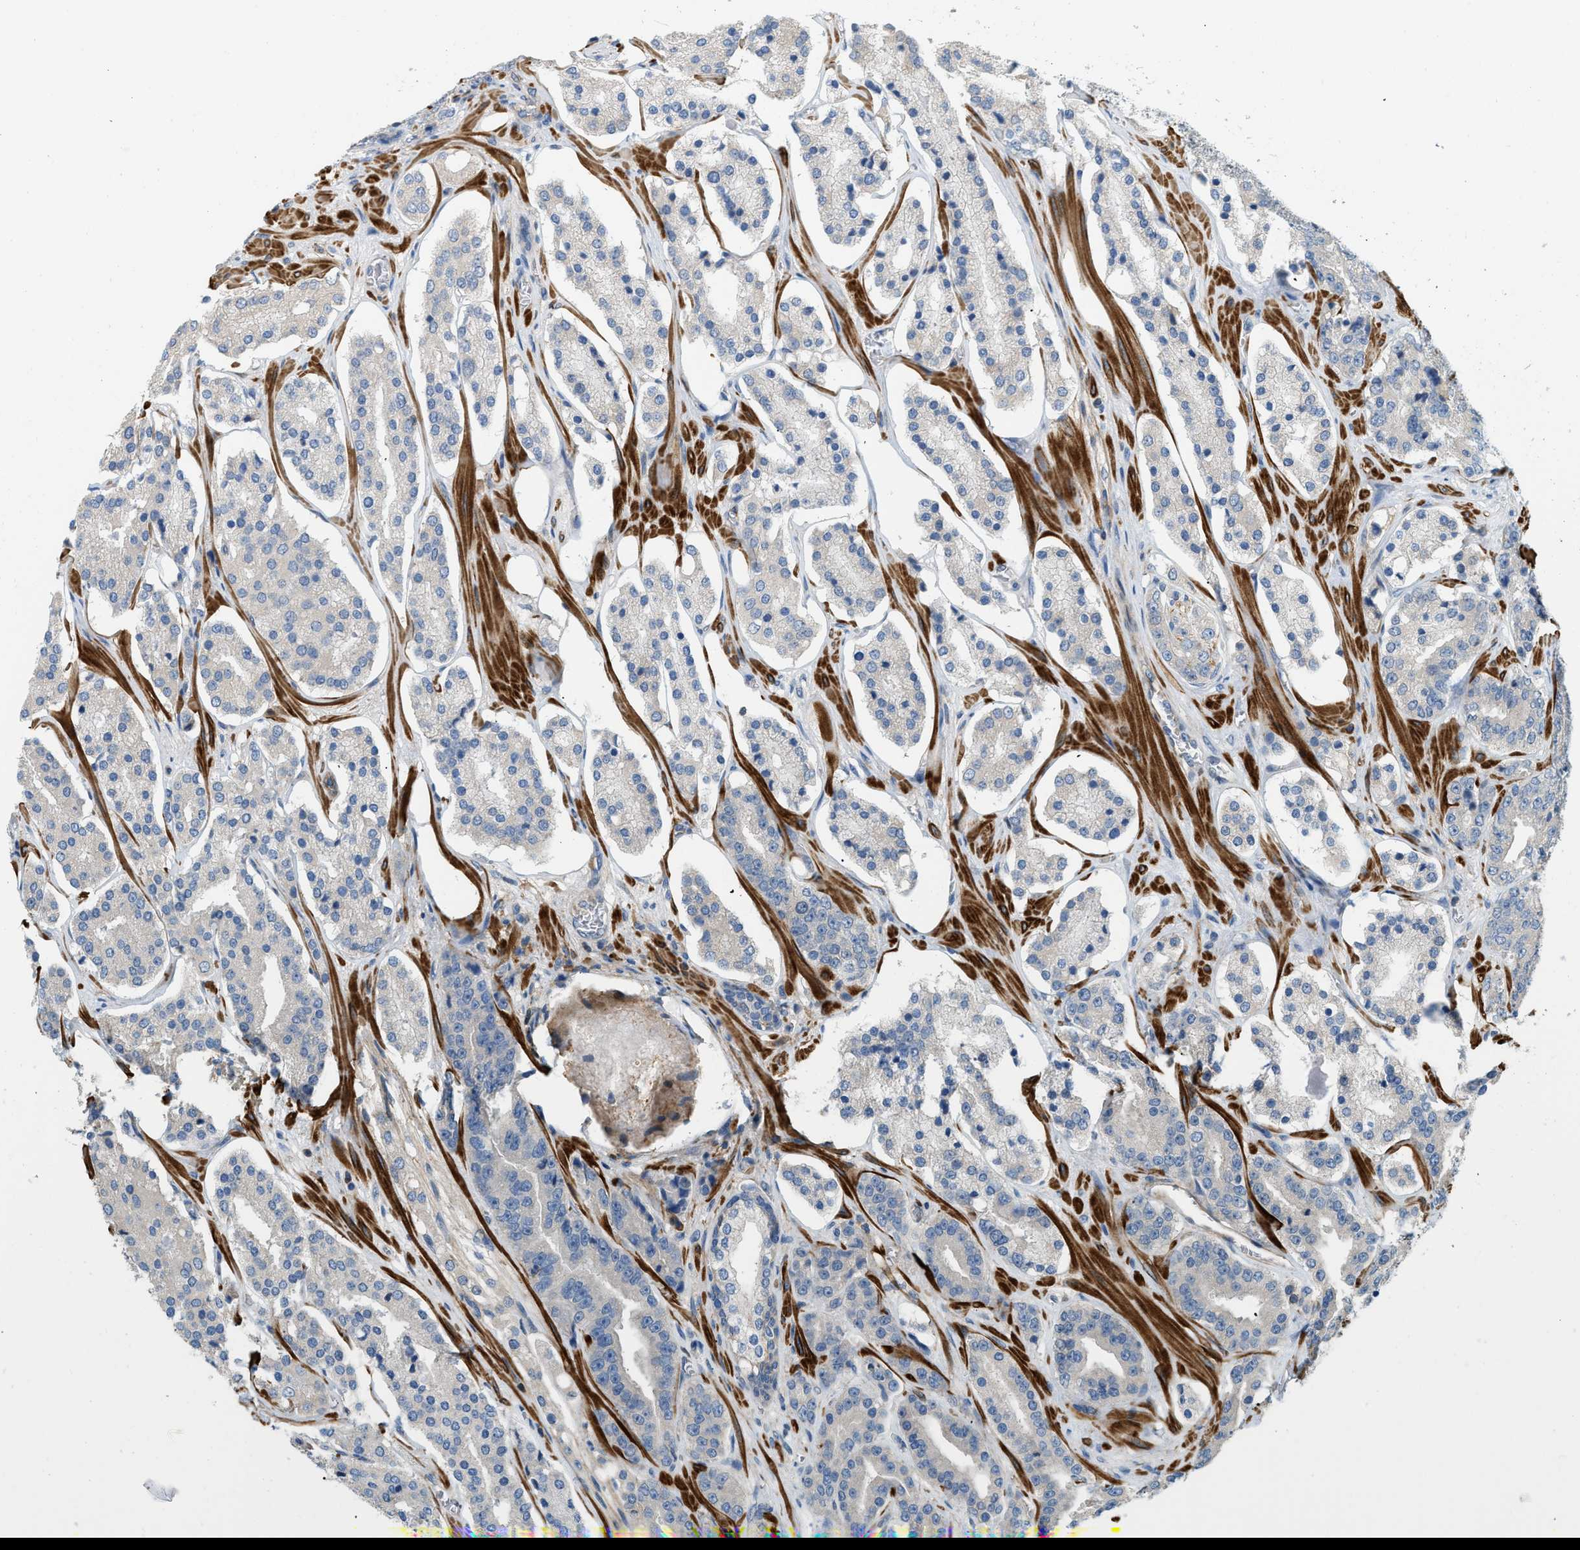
{"staining": {"intensity": "negative", "quantity": "none", "location": "none"}, "tissue": "prostate cancer", "cell_type": "Tumor cells", "image_type": "cancer", "snomed": [{"axis": "morphology", "description": "Adenocarcinoma, High grade"}, {"axis": "topography", "description": "Prostate"}], "caption": "Human prostate cancer (high-grade adenocarcinoma) stained for a protein using IHC demonstrates no expression in tumor cells.", "gene": "BTN3A2", "patient": {"sex": "male", "age": 60}}